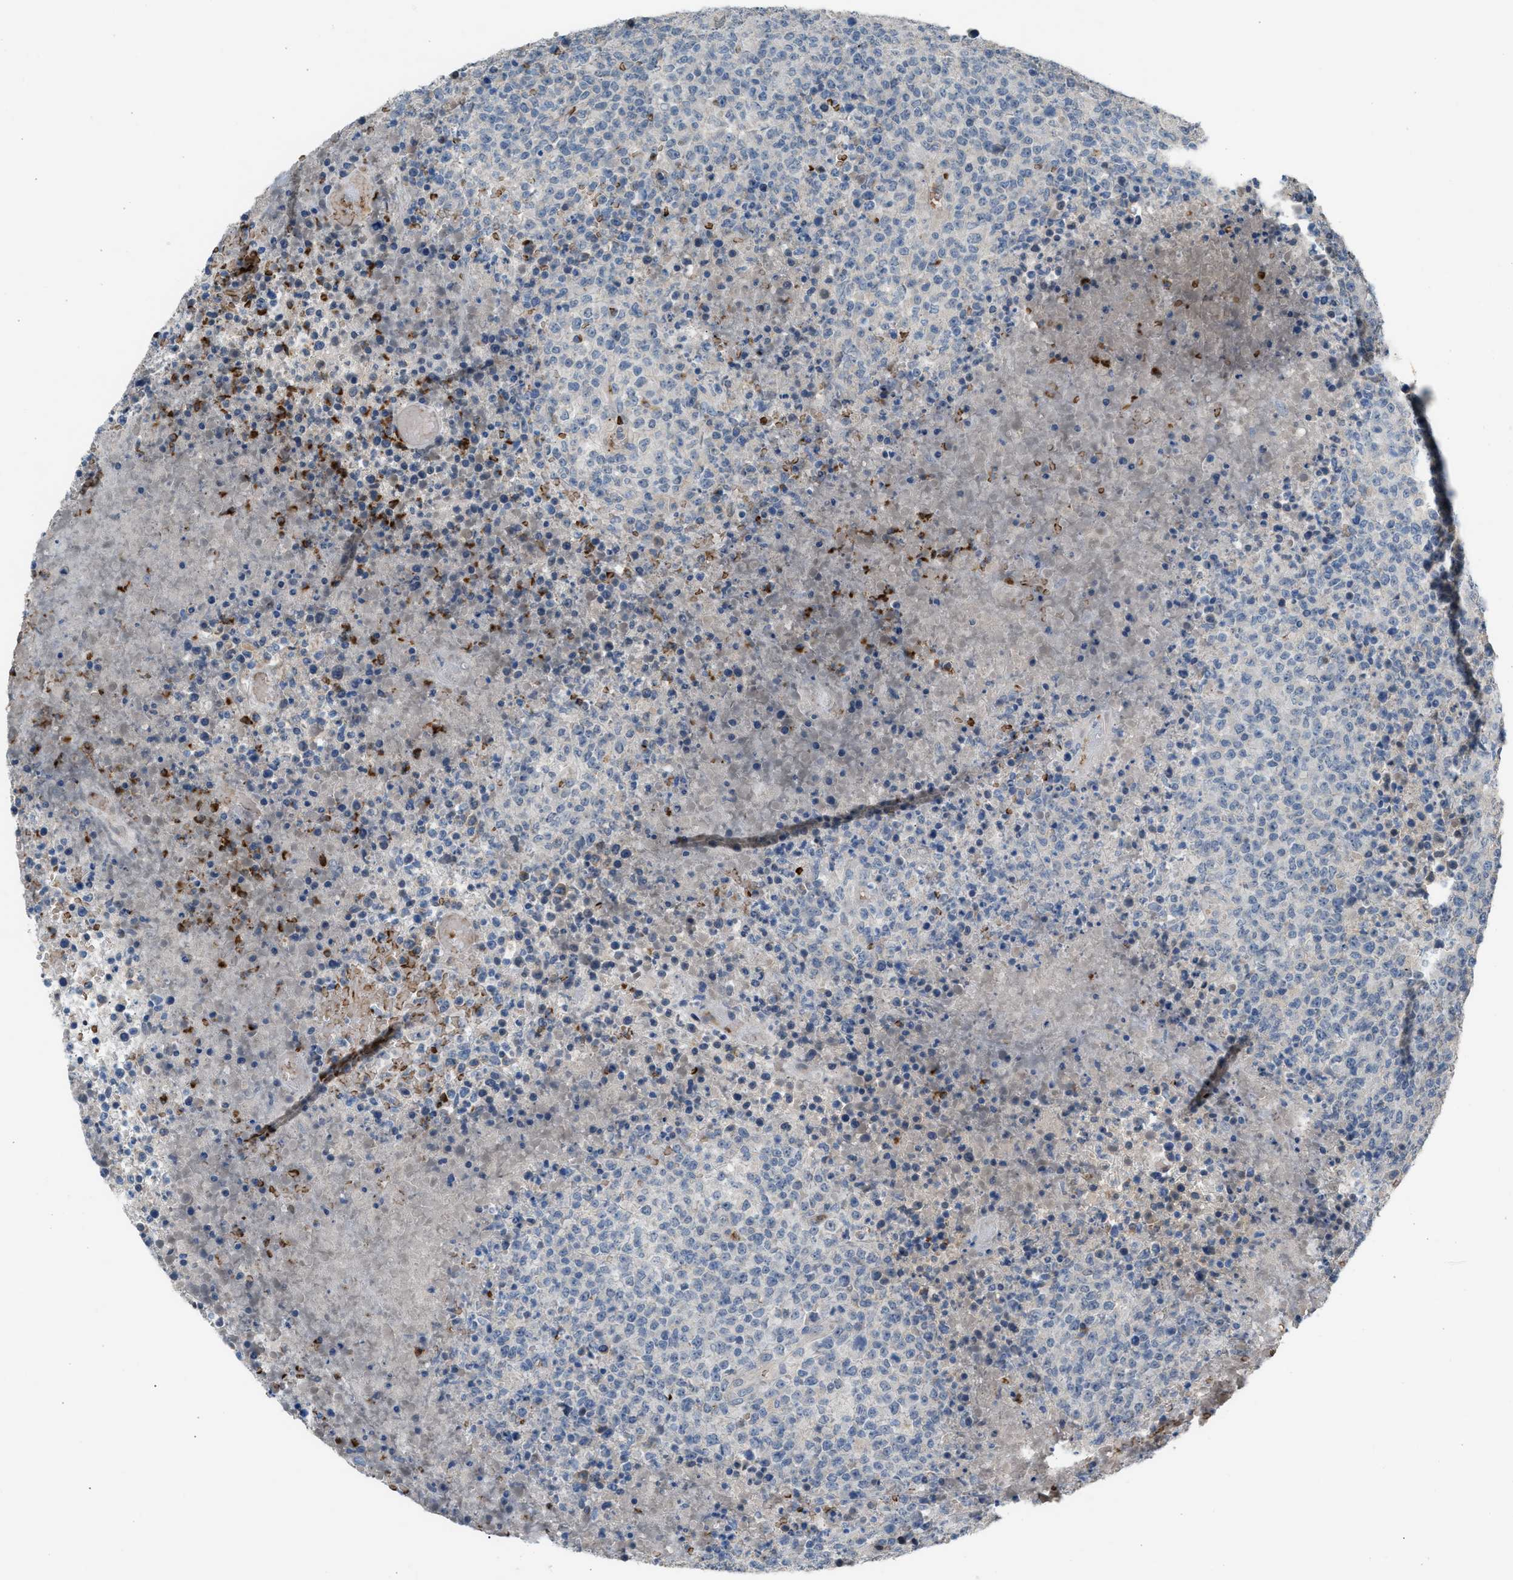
{"staining": {"intensity": "negative", "quantity": "none", "location": "none"}, "tissue": "lymphoma", "cell_type": "Tumor cells", "image_type": "cancer", "snomed": [{"axis": "morphology", "description": "Malignant lymphoma, non-Hodgkin's type, High grade"}, {"axis": "topography", "description": "Lymph node"}], "caption": "High magnification brightfield microscopy of high-grade malignant lymphoma, non-Hodgkin's type stained with DAB (brown) and counterstained with hematoxylin (blue): tumor cells show no significant staining. Nuclei are stained in blue.", "gene": "CFAP77", "patient": {"sex": "male", "age": 13}}